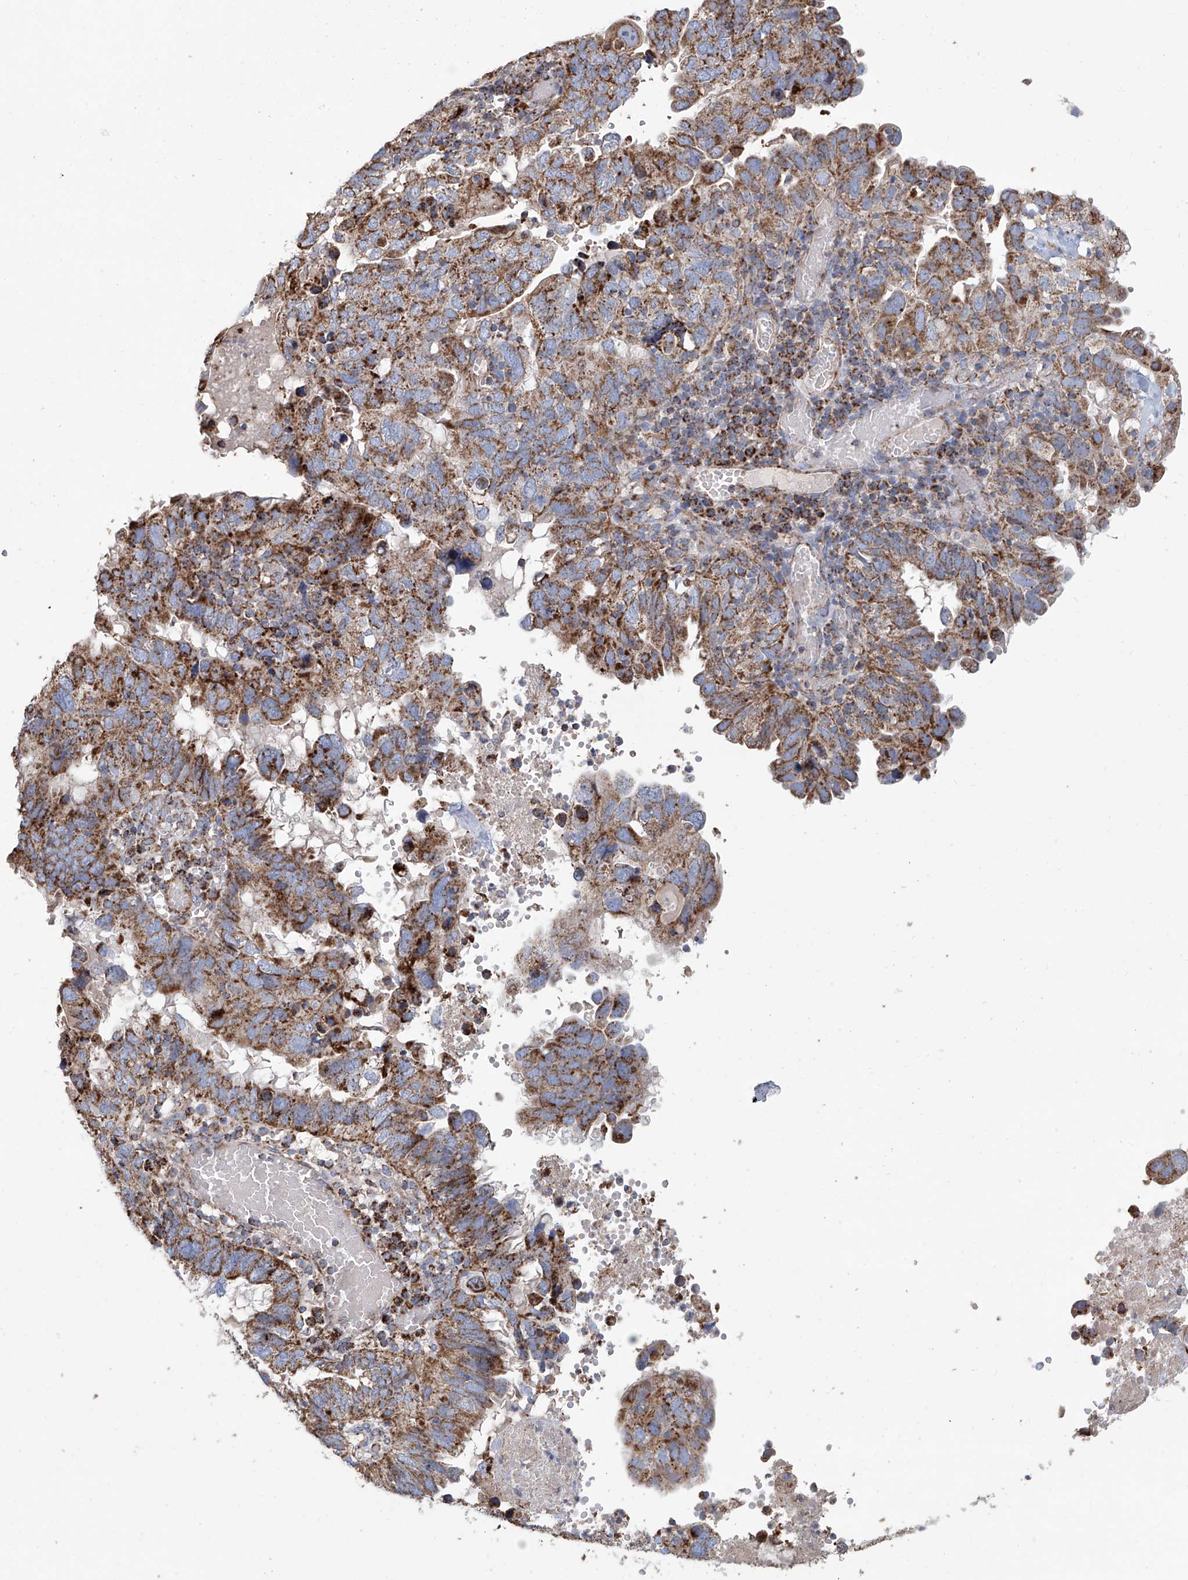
{"staining": {"intensity": "moderate", "quantity": ">75%", "location": "cytoplasmic/membranous"}, "tissue": "endometrial cancer", "cell_type": "Tumor cells", "image_type": "cancer", "snomed": [{"axis": "morphology", "description": "Adenocarcinoma, NOS"}, {"axis": "topography", "description": "Uterus"}], "caption": "The histopathology image shows staining of adenocarcinoma (endometrial), revealing moderate cytoplasmic/membranous protein staining (brown color) within tumor cells.", "gene": "MCL1", "patient": {"sex": "female", "age": 77}}